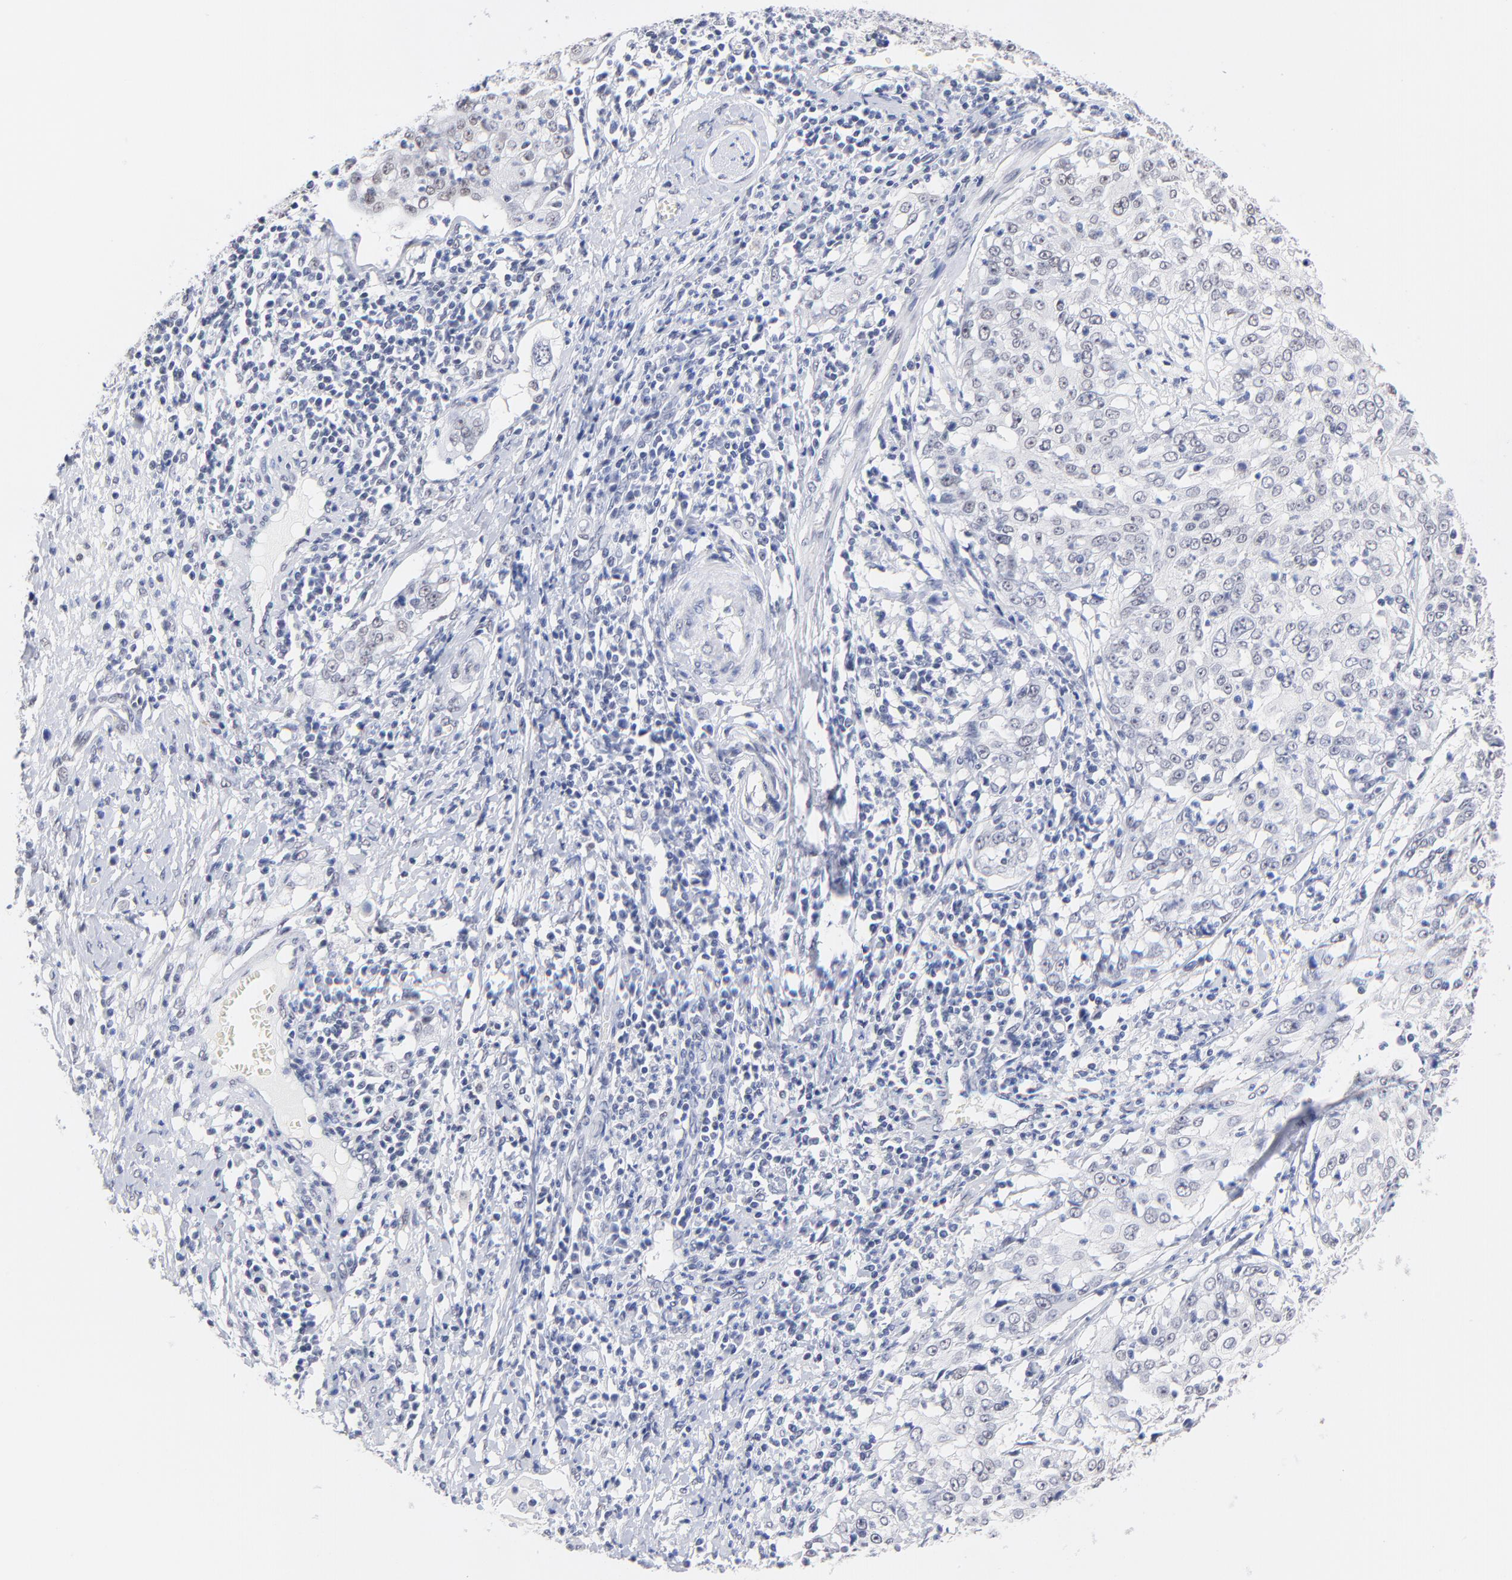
{"staining": {"intensity": "negative", "quantity": "none", "location": "none"}, "tissue": "cervical cancer", "cell_type": "Tumor cells", "image_type": "cancer", "snomed": [{"axis": "morphology", "description": "Squamous cell carcinoma, NOS"}, {"axis": "topography", "description": "Cervix"}], "caption": "IHC micrograph of neoplastic tissue: human cervical cancer (squamous cell carcinoma) stained with DAB (3,3'-diaminobenzidine) shows no significant protein positivity in tumor cells.", "gene": "ZNF74", "patient": {"sex": "female", "age": 39}}